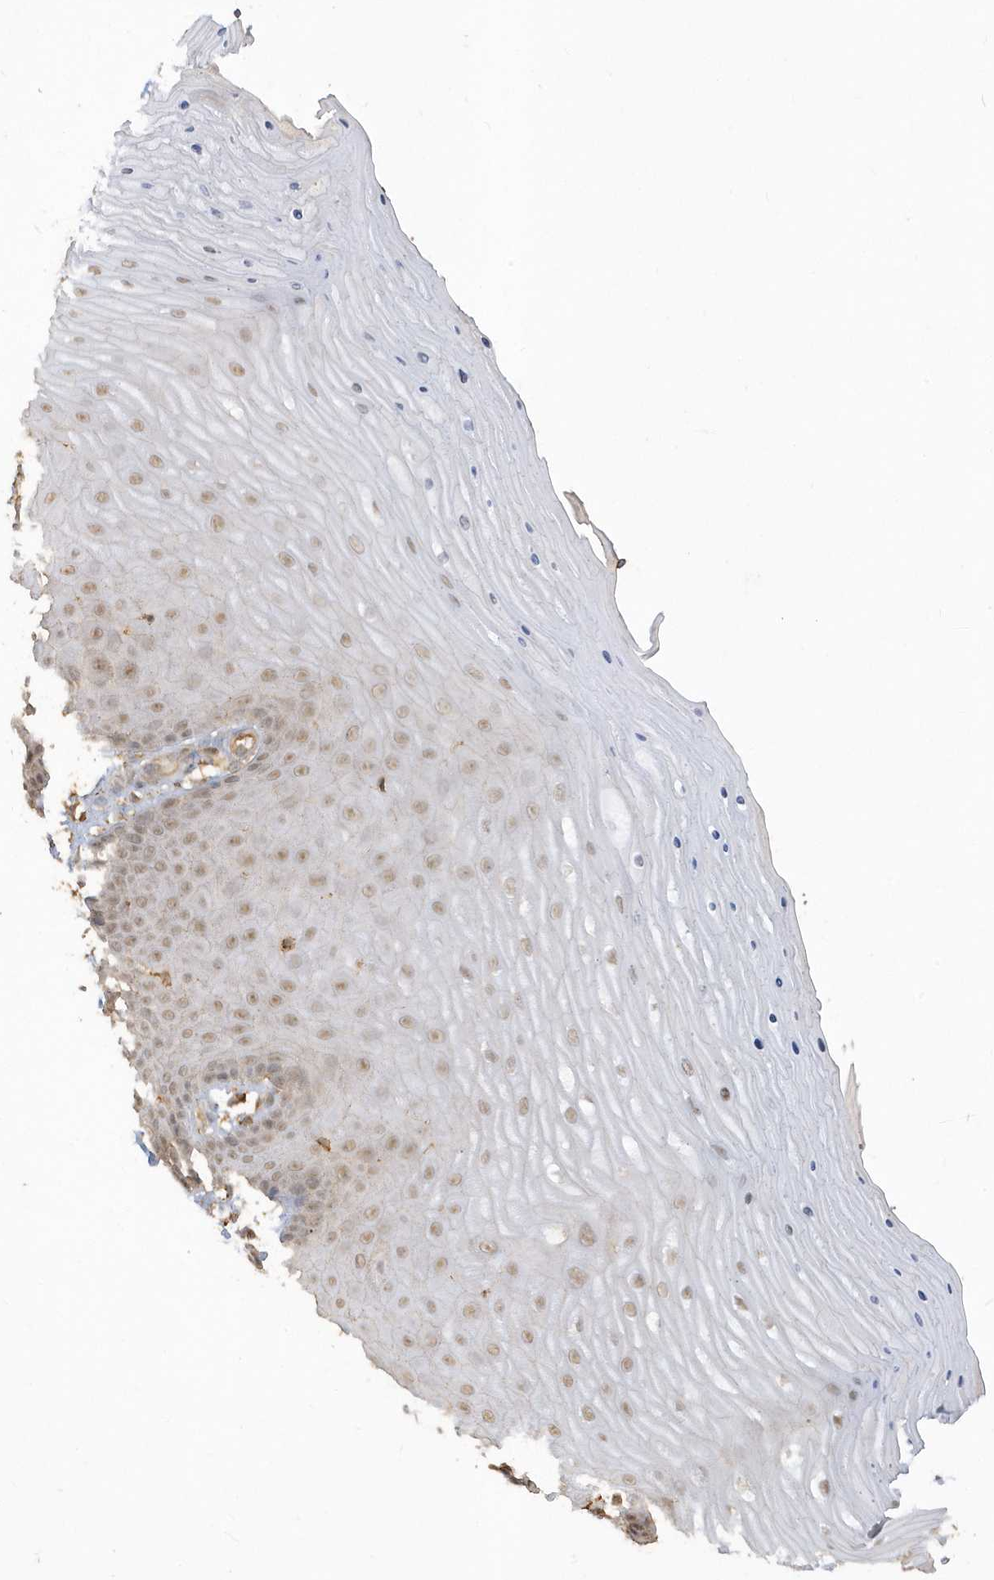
{"staining": {"intensity": "moderate", "quantity": ">75%", "location": "cytoplasmic/membranous,nuclear"}, "tissue": "cervix", "cell_type": "Glandular cells", "image_type": "normal", "snomed": [{"axis": "morphology", "description": "Normal tissue, NOS"}, {"axis": "topography", "description": "Cervix"}], "caption": "Glandular cells demonstrate moderate cytoplasmic/membranous,nuclear positivity in approximately >75% of cells in benign cervix. (DAB IHC with brightfield microscopy, high magnification).", "gene": "ZBTB8A", "patient": {"sex": "female", "age": 55}}